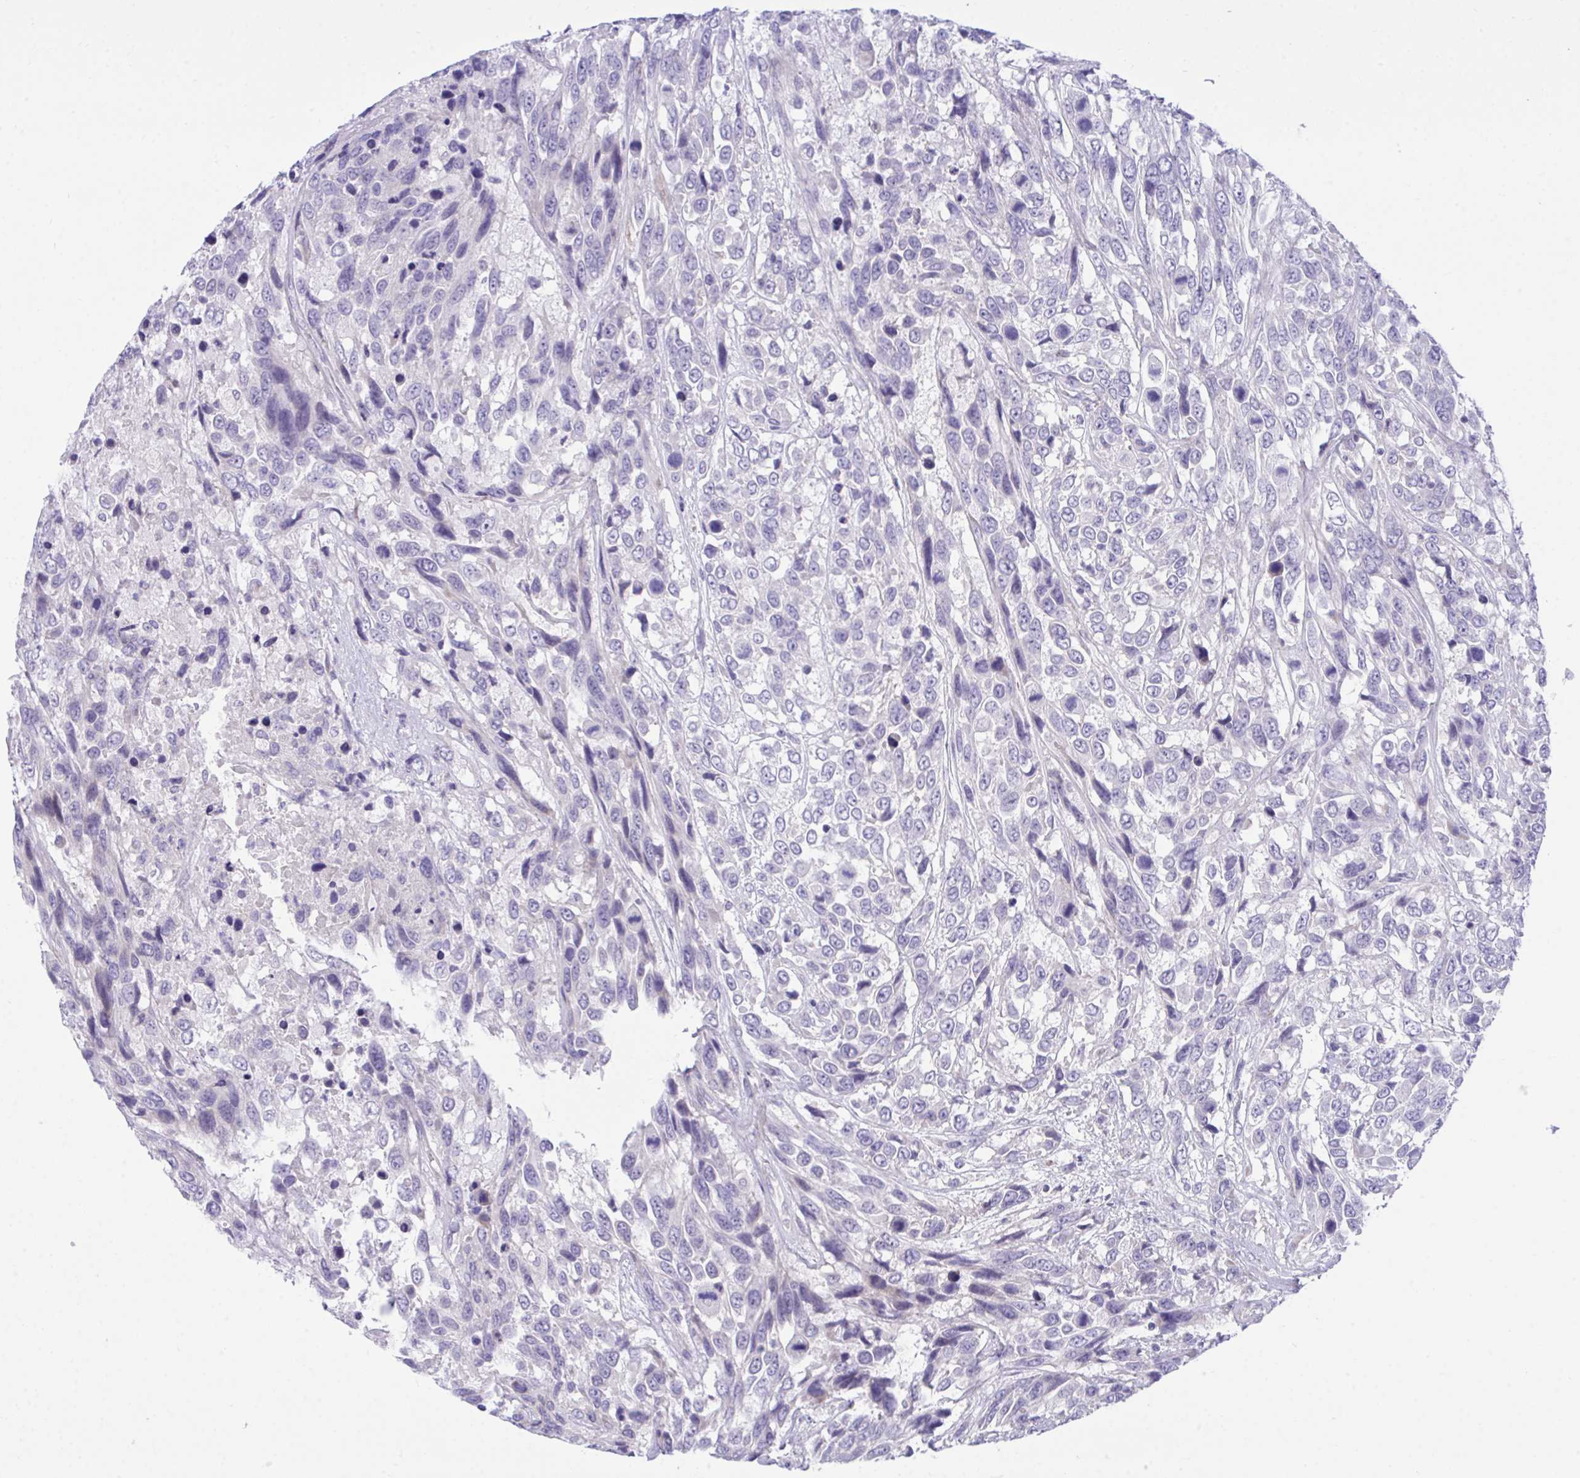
{"staining": {"intensity": "negative", "quantity": "none", "location": "none"}, "tissue": "urothelial cancer", "cell_type": "Tumor cells", "image_type": "cancer", "snomed": [{"axis": "morphology", "description": "Urothelial carcinoma, High grade"}, {"axis": "topography", "description": "Urinary bladder"}], "caption": "Urothelial cancer was stained to show a protein in brown. There is no significant positivity in tumor cells.", "gene": "MED9", "patient": {"sex": "female", "age": 70}}